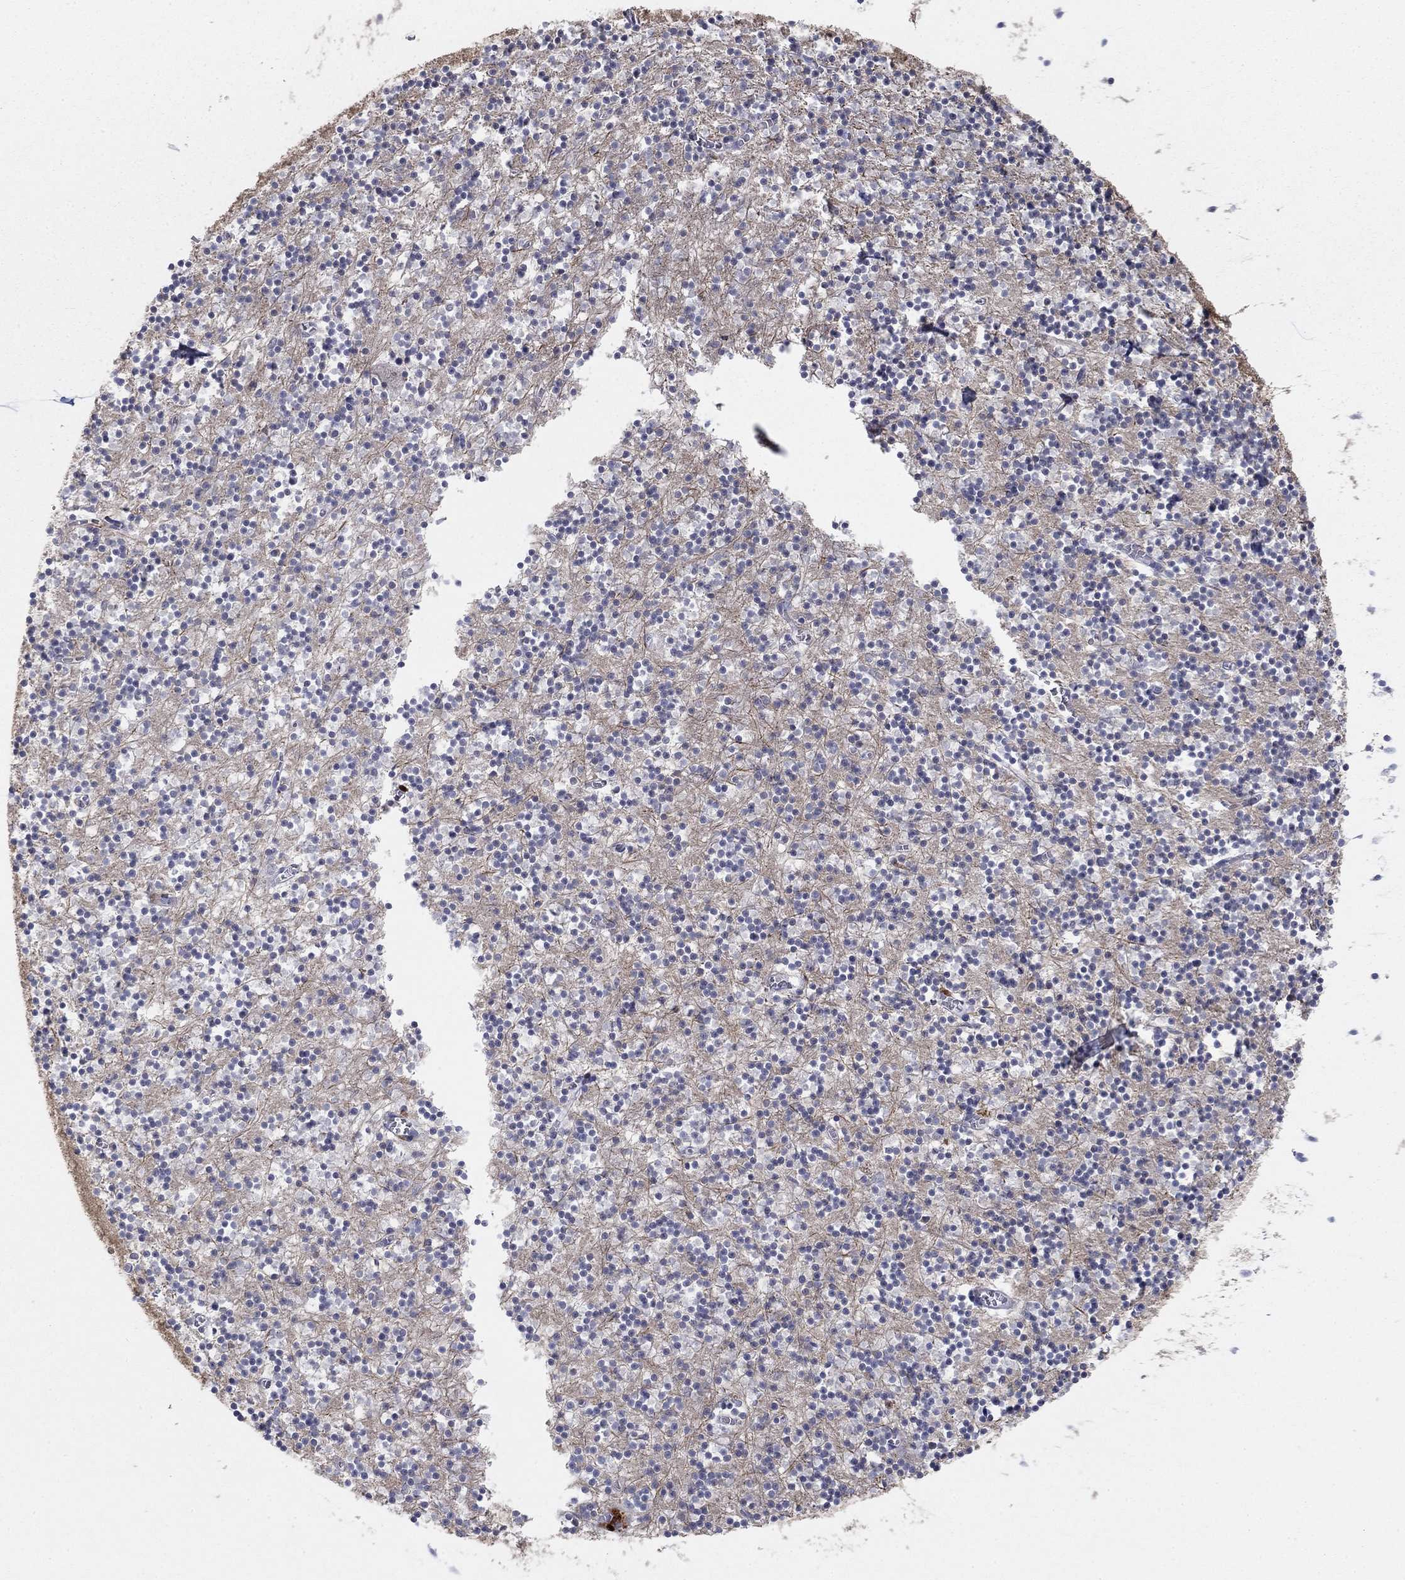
{"staining": {"intensity": "negative", "quantity": "none", "location": "none"}, "tissue": "cerebellum", "cell_type": "Cells in granular layer", "image_type": "normal", "snomed": [{"axis": "morphology", "description": "Normal tissue, NOS"}, {"axis": "topography", "description": "Cerebellum"}], "caption": "An immunohistochemistry (IHC) image of unremarkable cerebellum is shown. There is no staining in cells in granular layer of cerebellum.", "gene": "AMN1", "patient": {"sex": "female", "age": 64}}